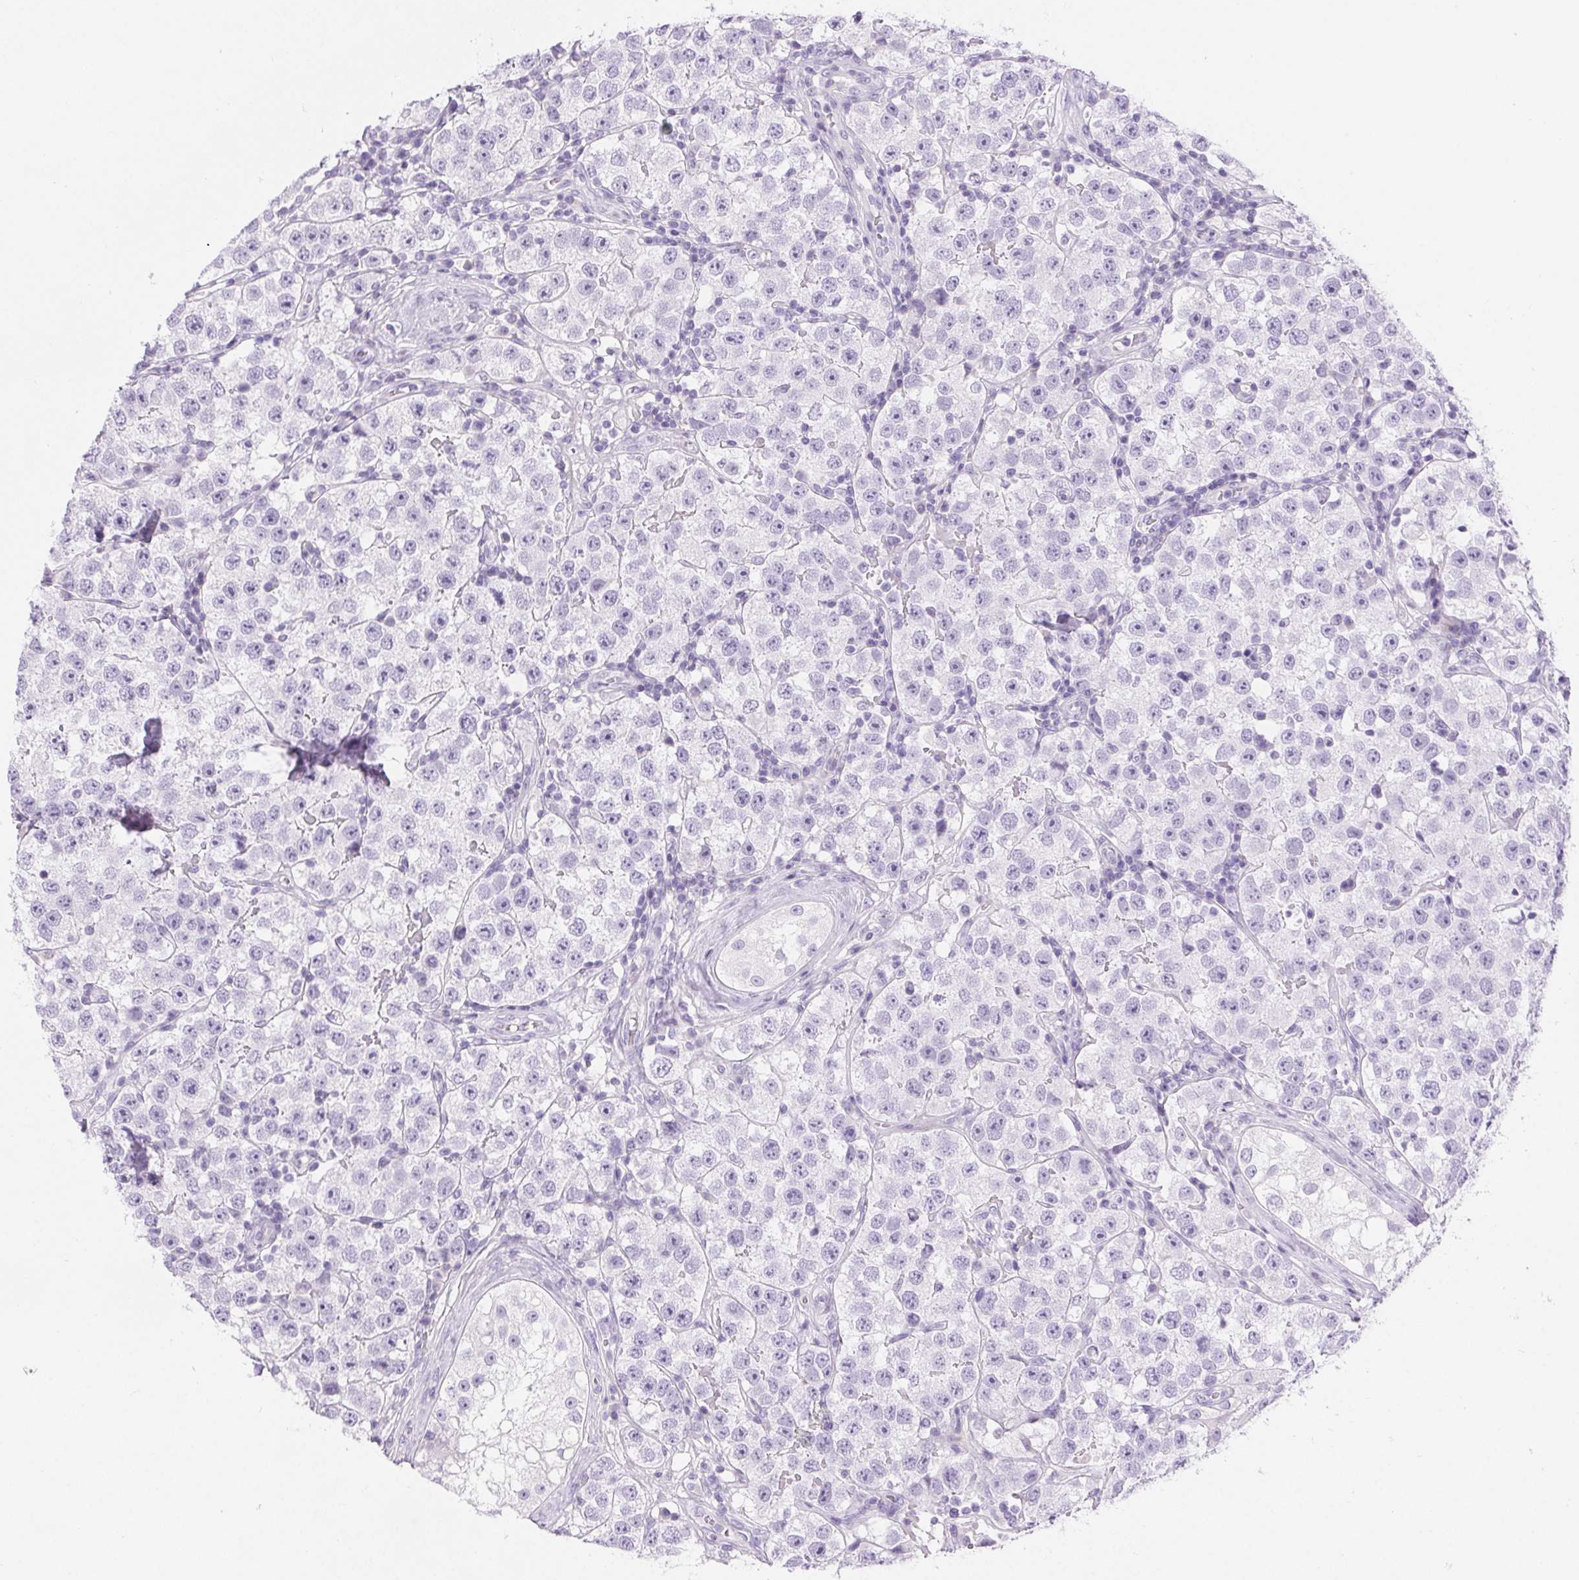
{"staining": {"intensity": "negative", "quantity": "none", "location": "none"}, "tissue": "testis cancer", "cell_type": "Tumor cells", "image_type": "cancer", "snomed": [{"axis": "morphology", "description": "Seminoma, NOS"}, {"axis": "topography", "description": "Testis"}], "caption": "Testis cancer (seminoma) was stained to show a protein in brown. There is no significant positivity in tumor cells.", "gene": "CLDN16", "patient": {"sex": "male", "age": 34}}